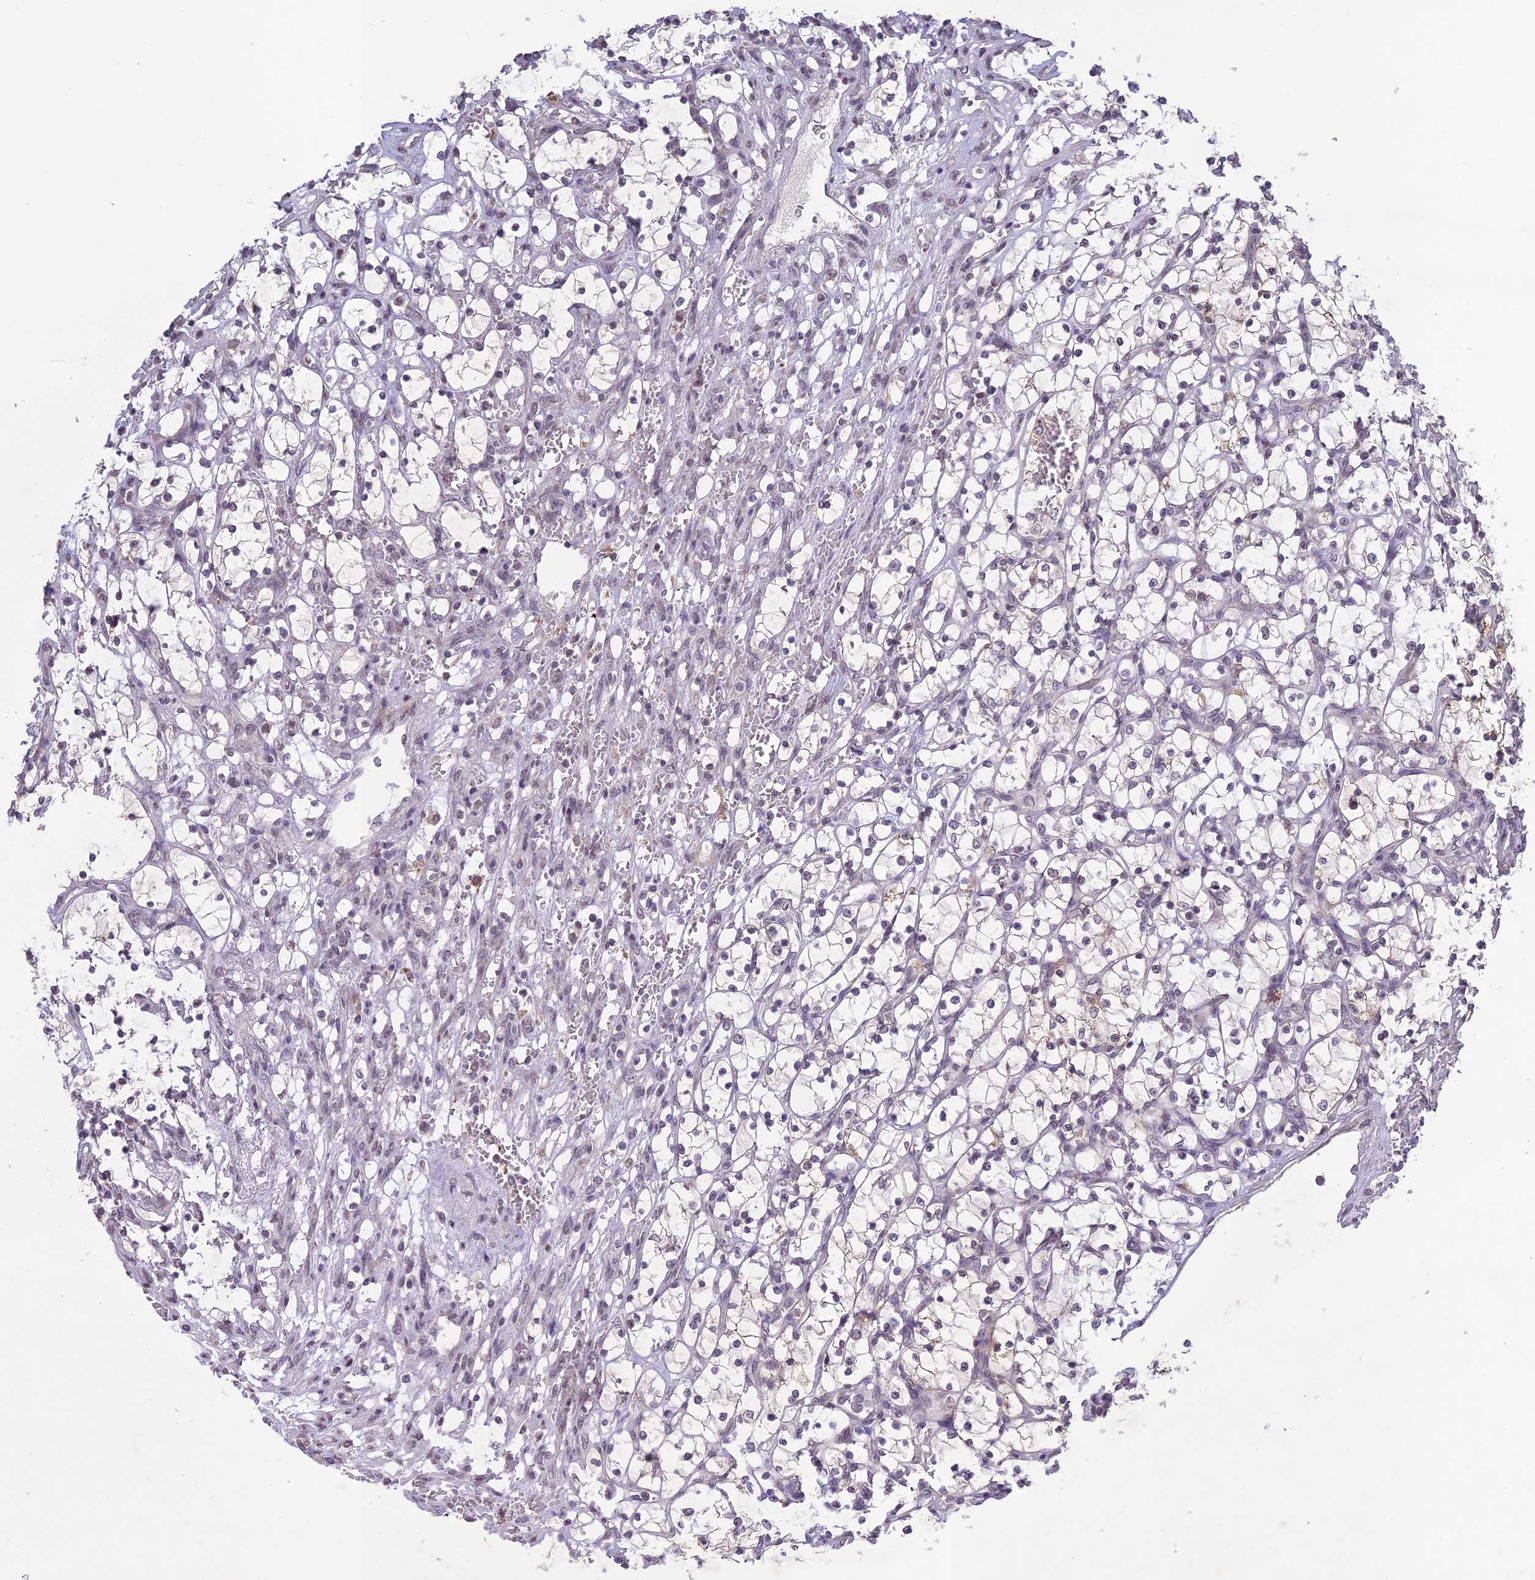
{"staining": {"intensity": "negative", "quantity": "none", "location": "none"}, "tissue": "renal cancer", "cell_type": "Tumor cells", "image_type": "cancer", "snomed": [{"axis": "morphology", "description": "Adenocarcinoma, NOS"}, {"axis": "topography", "description": "Kidney"}], "caption": "A high-resolution photomicrograph shows immunohistochemistry (IHC) staining of renal cancer (adenocarcinoma), which shows no significant positivity in tumor cells.", "gene": "ERG28", "patient": {"sex": "female", "age": 69}}